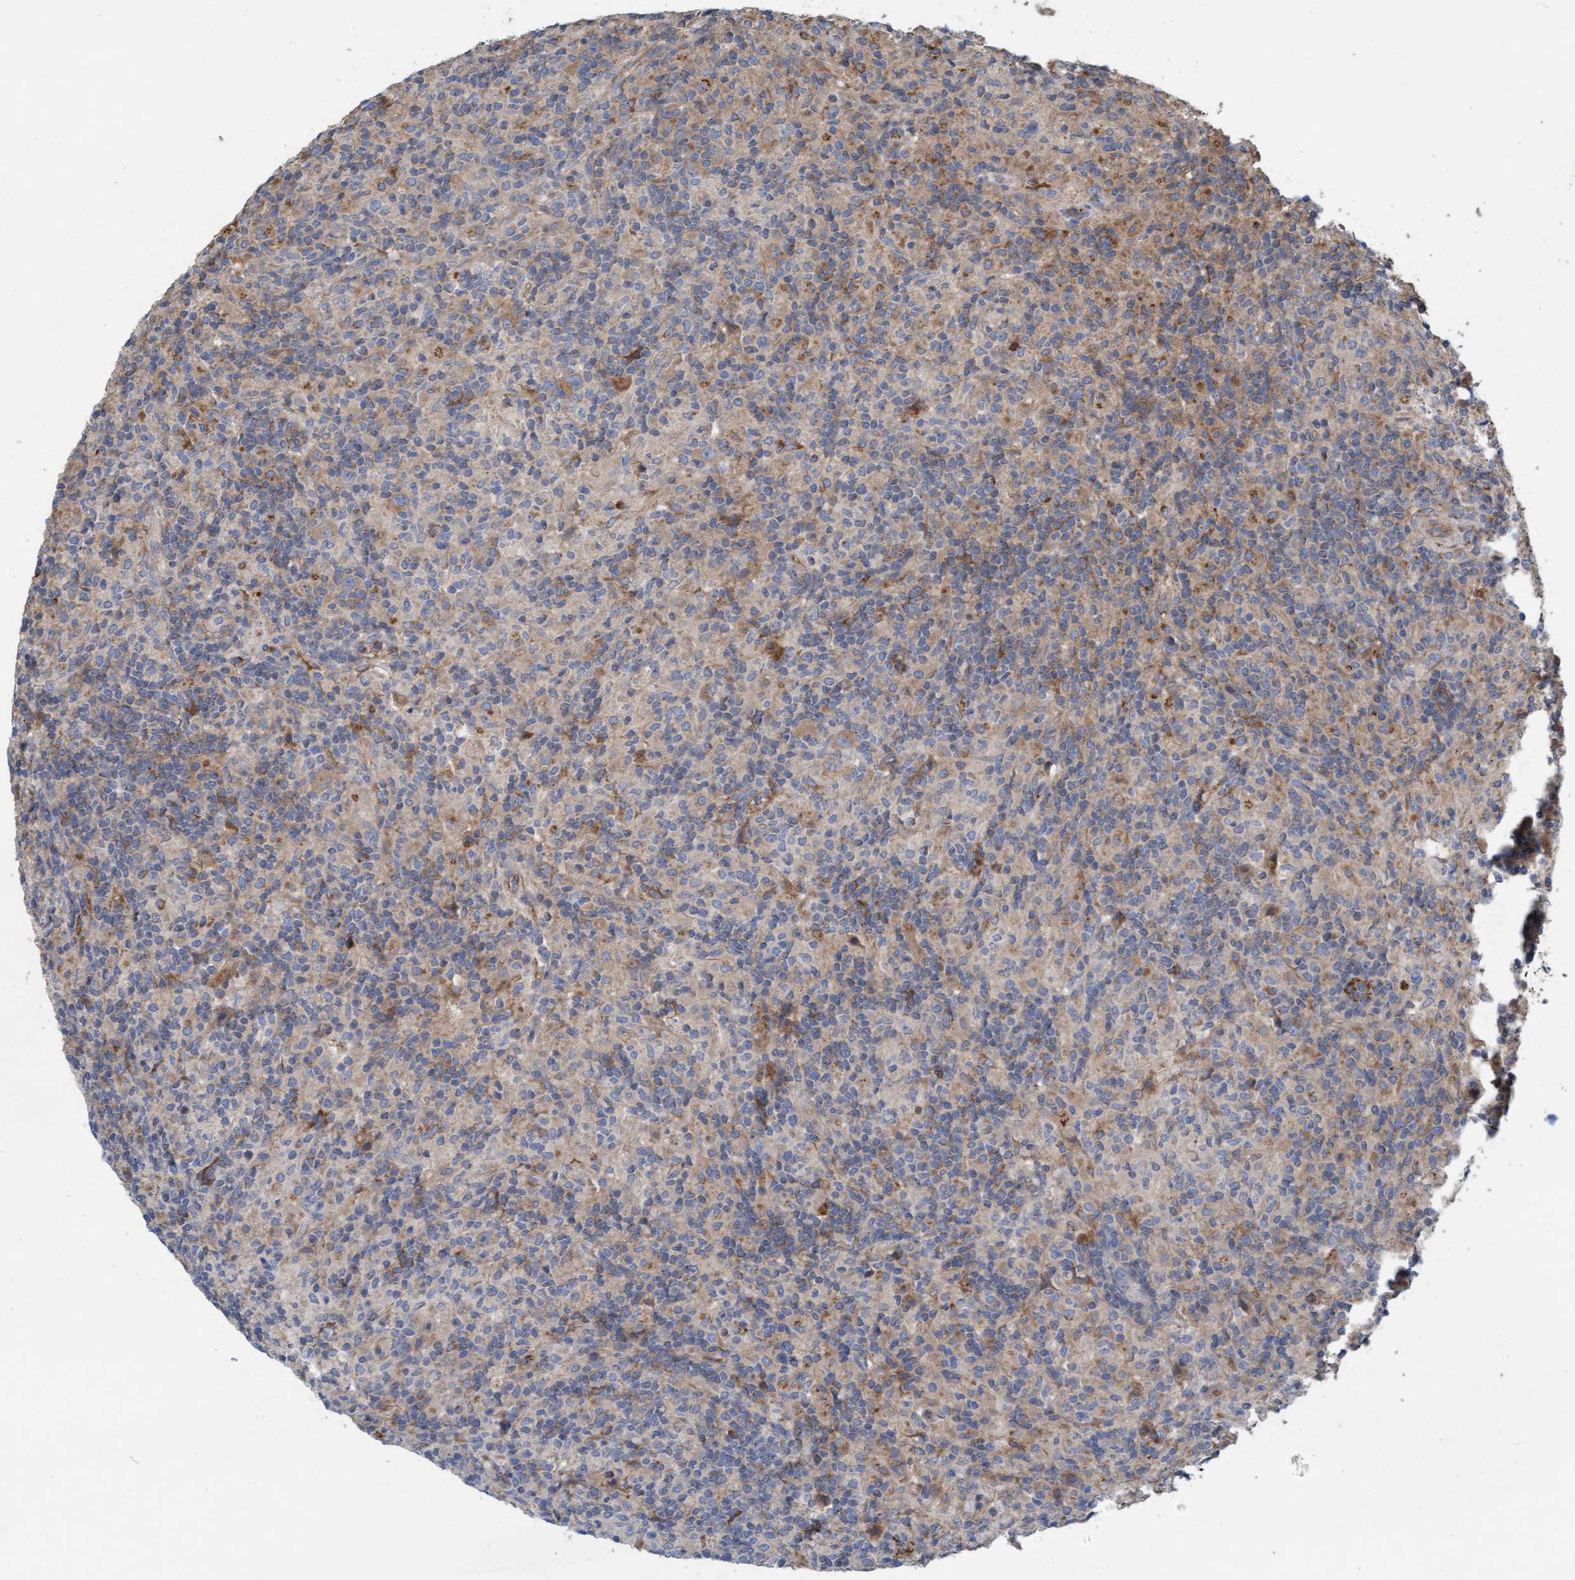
{"staining": {"intensity": "weak", "quantity": ">75%", "location": "cytoplasmic/membranous"}, "tissue": "lymphoma", "cell_type": "Tumor cells", "image_type": "cancer", "snomed": [{"axis": "morphology", "description": "Hodgkin's disease, NOS"}, {"axis": "topography", "description": "Lymph node"}], "caption": "IHC photomicrograph of neoplastic tissue: Hodgkin's disease stained using immunohistochemistry reveals low levels of weak protein expression localized specifically in the cytoplasmic/membranous of tumor cells, appearing as a cytoplasmic/membranous brown color.", "gene": "DDHD2", "patient": {"sex": "male", "age": 70}}